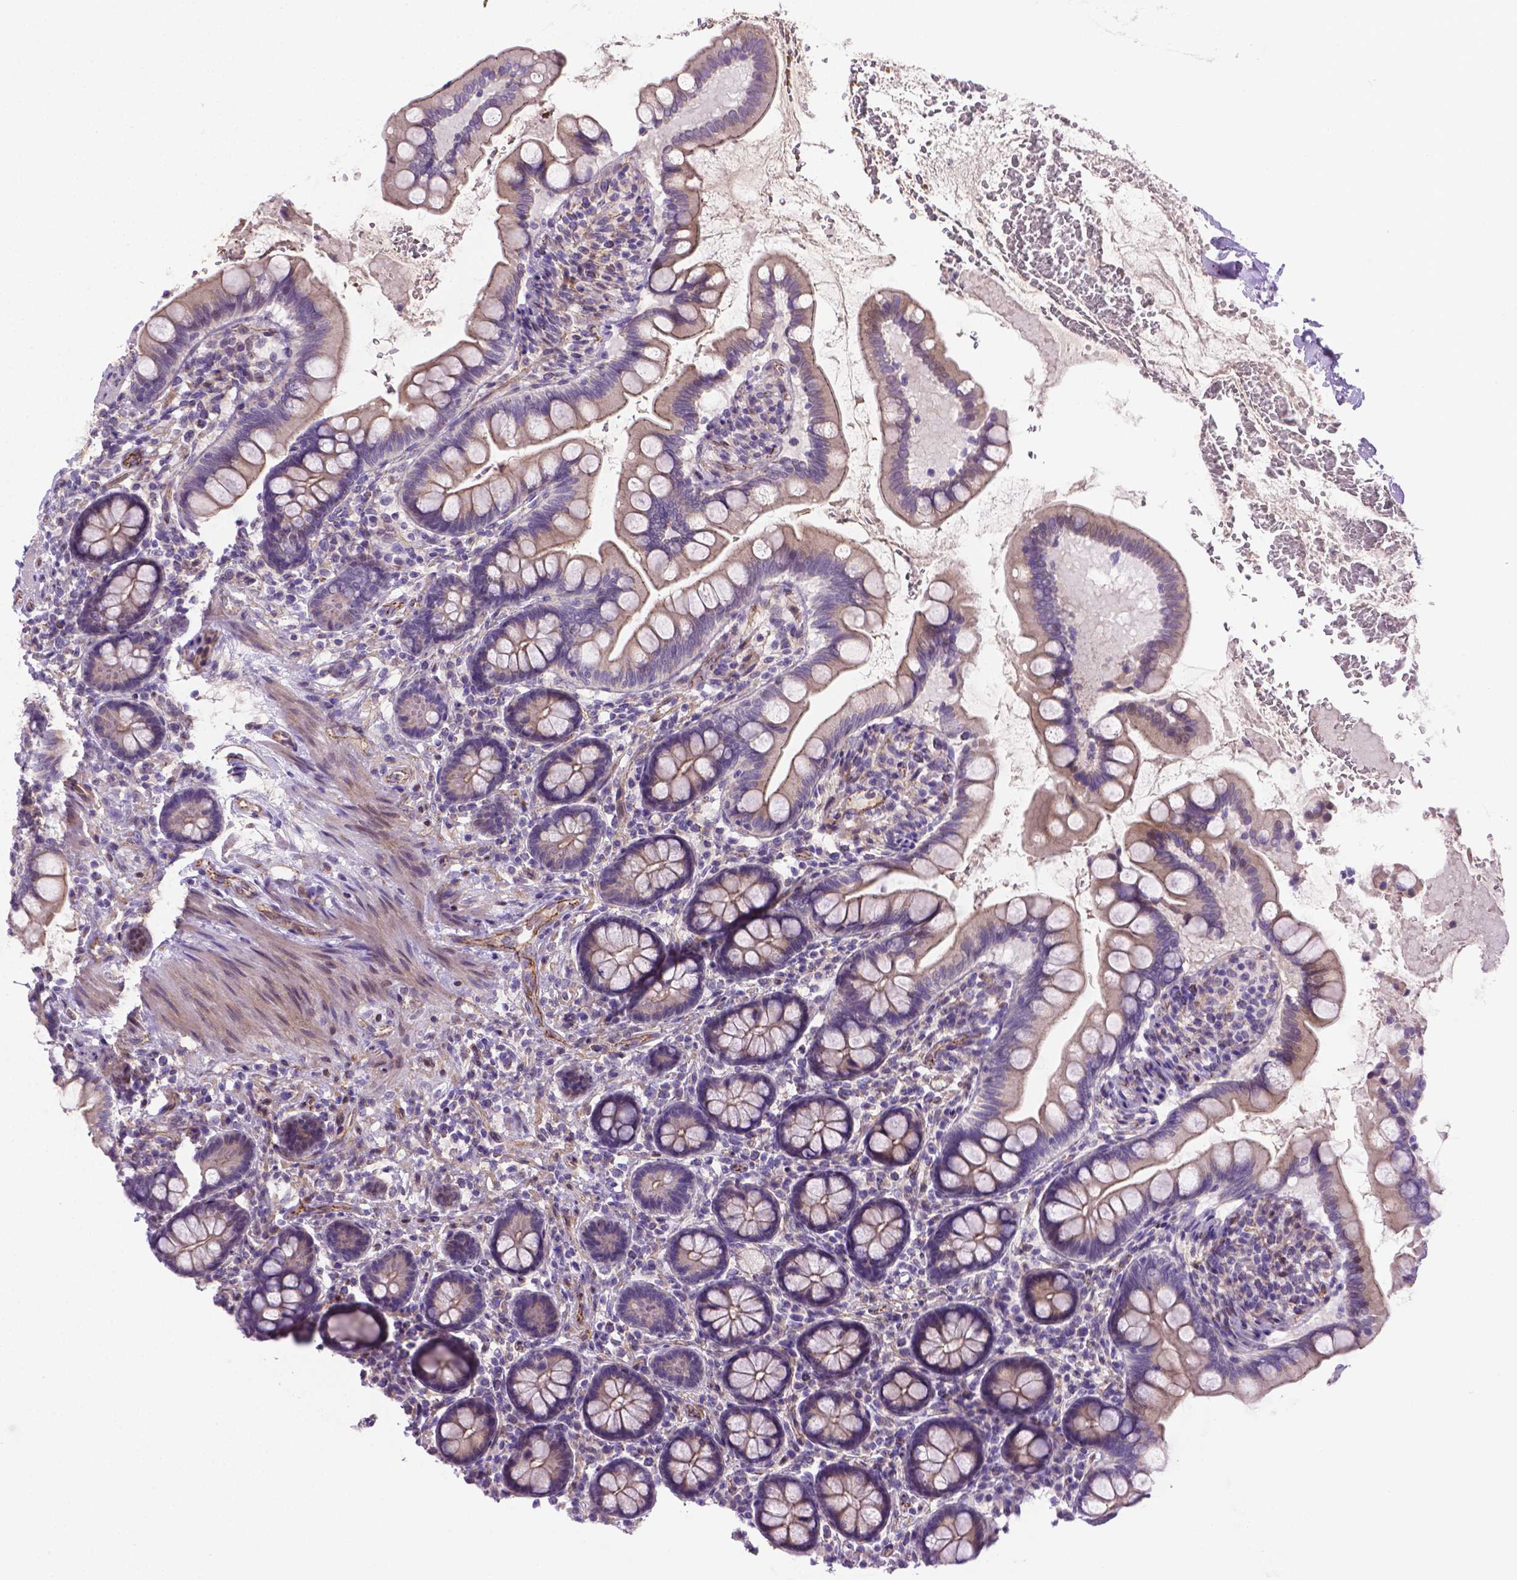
{"staining": {"intensity": "weak", "quantity": "25%-75%", "location": "cytoplasmic/membranous"}, "tissue": "small intestine", "cell_type": "Glandular cells", "image_type": "normal", "snomed": [{"axis": "morphology", "description": "Normal tissue, NOS"}, {"axis": "topography", "description": "Small intestine"}], "caption": "Protein expression analysis of normal small intestine displays weak cytoplasmic/membranous staining in about 25%-75% of glandular cells.", "gene": "CCER2", "patient": {"sex": "female", "age": 56}}